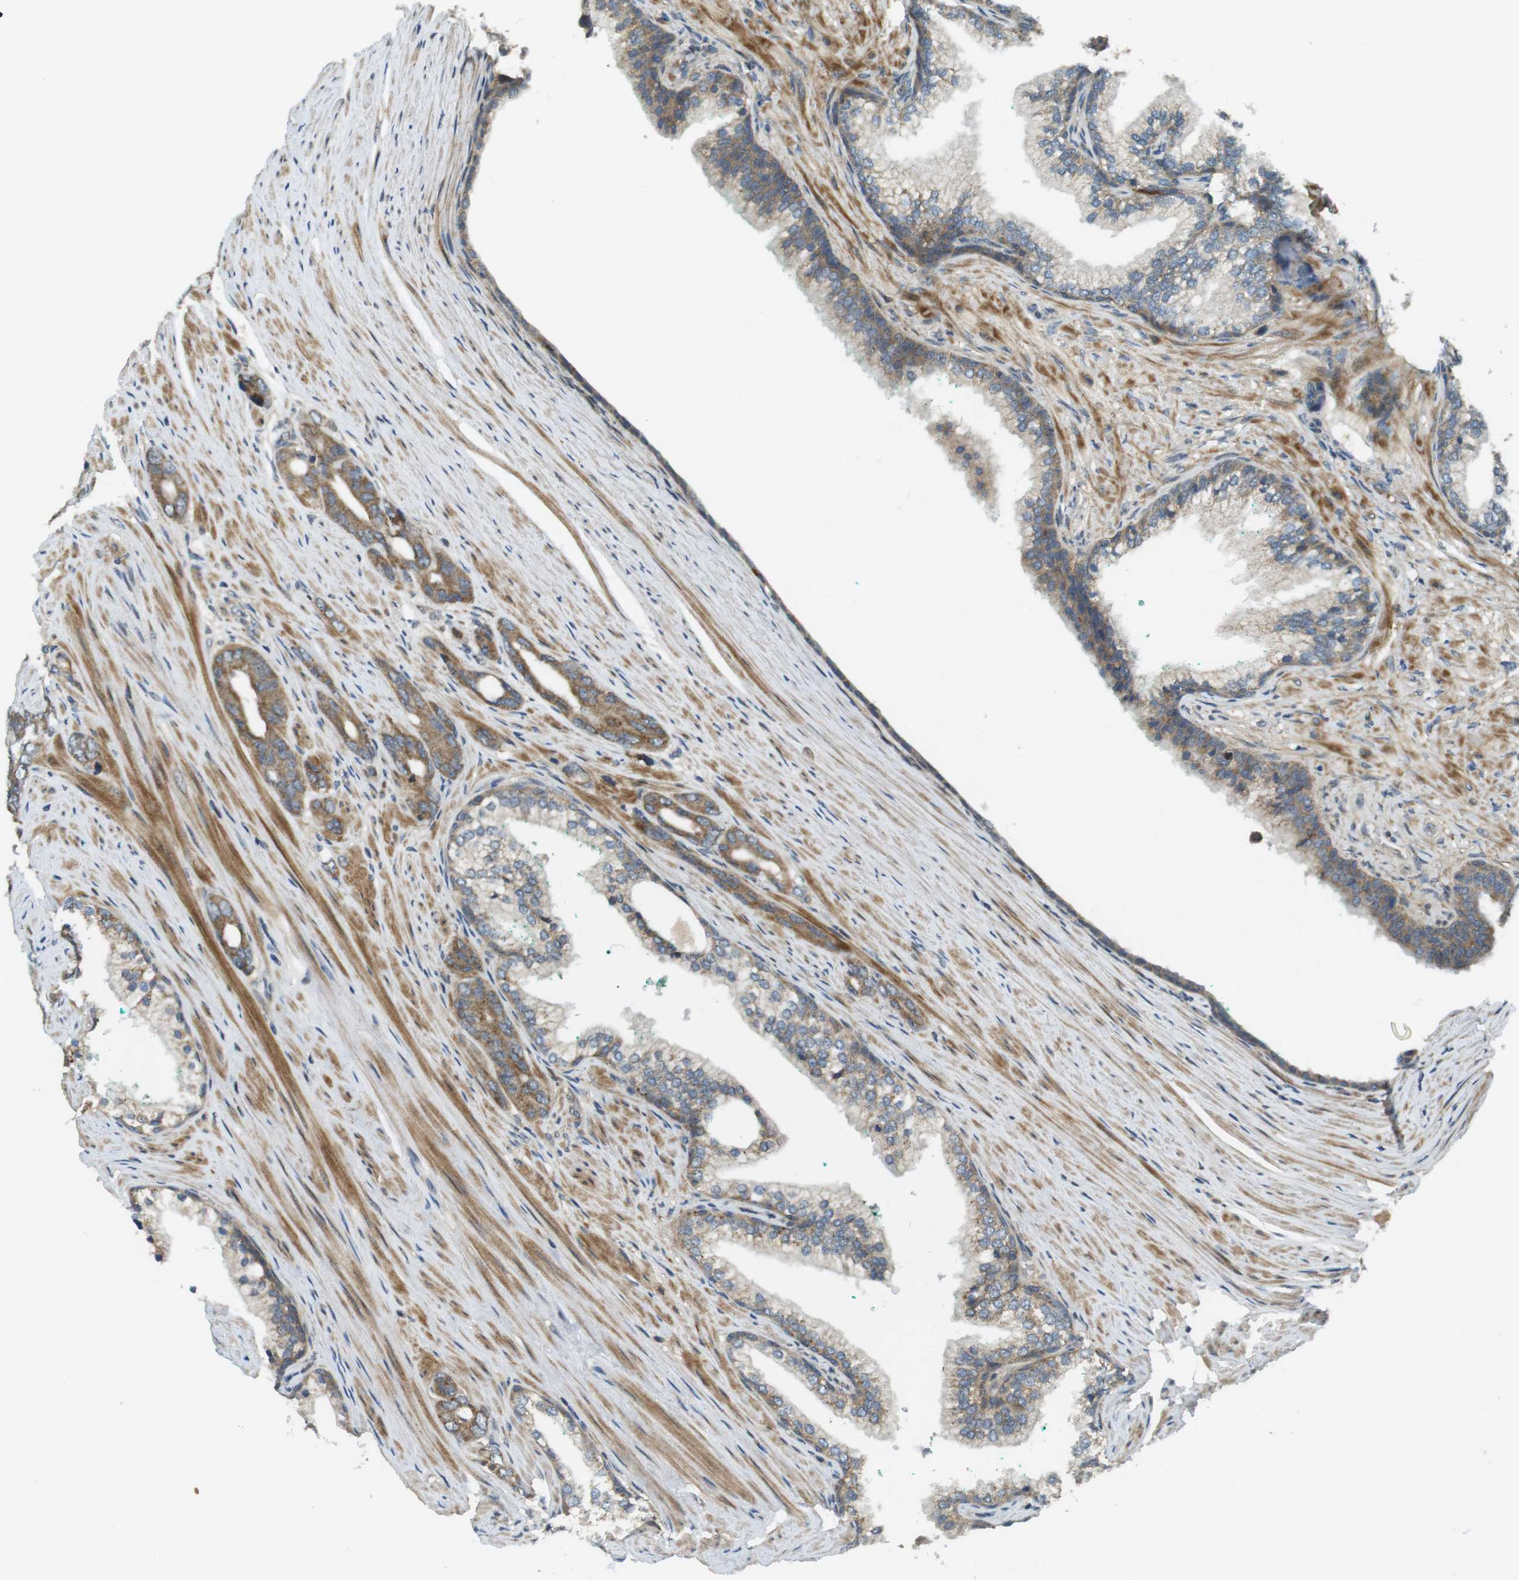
{"staining": {"intensity": "moderate", "quantity": ">75%", "location": "cytoplasmic/membranous"}, "tissue": "prostate cancer", "cell_type": "Tumor cells", "image_type": "cancer", "snomed": [{"axis": "morphology", "description": "Adenocarcinoma, Low grade"}, {"axis": "topography", "description": "Prostate"}], "caption": "Immunohistochemistry (IHC) of prostate adenocarcinoma (low-grade) exhibits medium levels of moderate cytoplasmic/membranous staining in approximately >75% of tumor cells.", "gene": "IFFO2", "patient": {"sex": "male", "age": 63}}